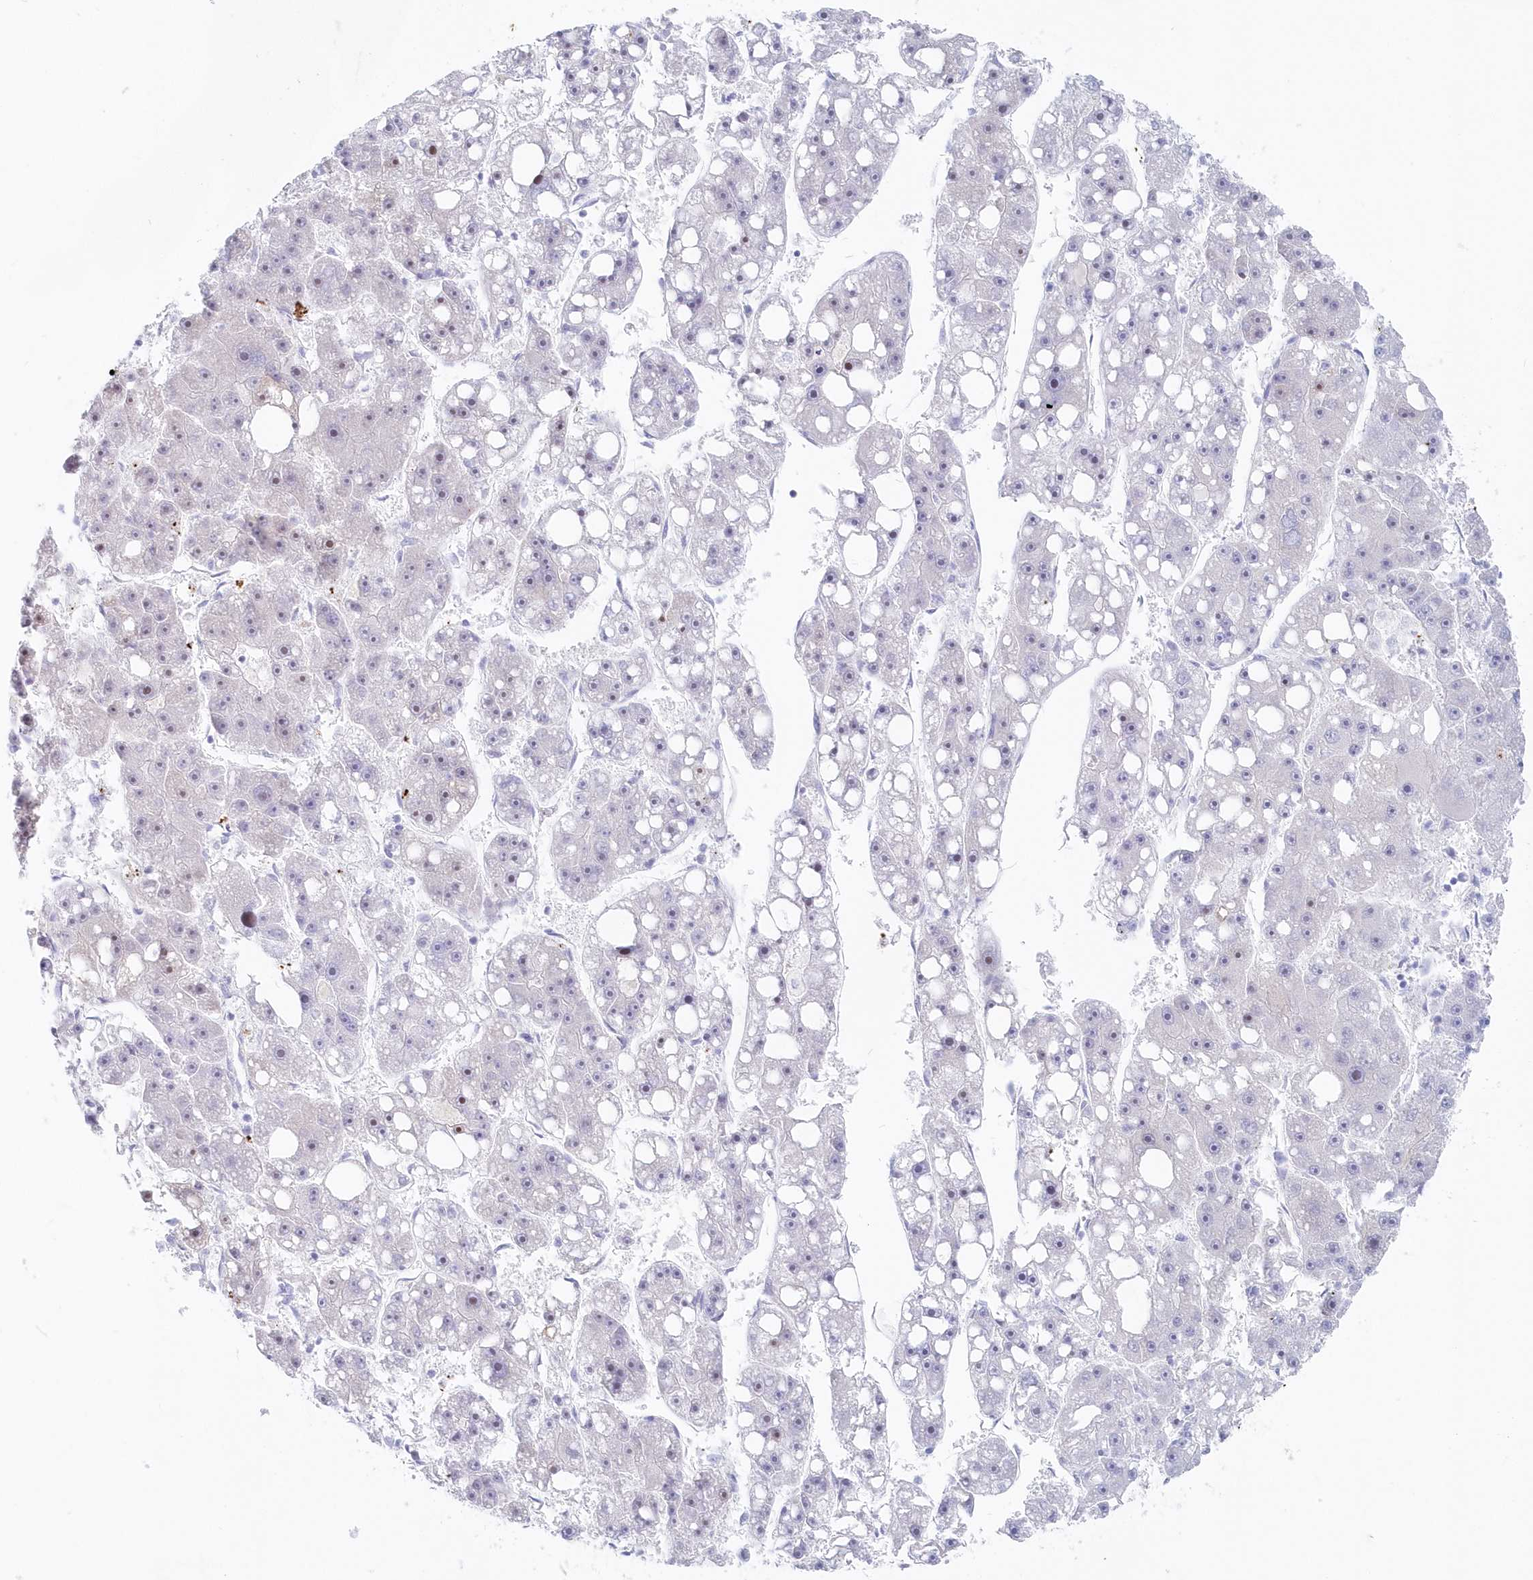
{"staining": {"intensity": "negative", "quantity": "none", "location": "none"}, "tissue": "liver cancer", "cell_type": "Tumor cells", "image_type": "cancer", "snomed": [{"axis": "morphology", "description": "Carcinoma, Hepatocellular, NOS"}, {"axis": "topography", "description": "Liver"}], "caption": "This histopathology image is of liver hepatocellular carcinoma stained with immunohistochemistry (IHC) to label a protein in brown with the nuclei are counter-stained blue. There is no positivity in tumor cells.", "gene": "CSNK1G2", "patient": {"sex": "female", "age": 61}}